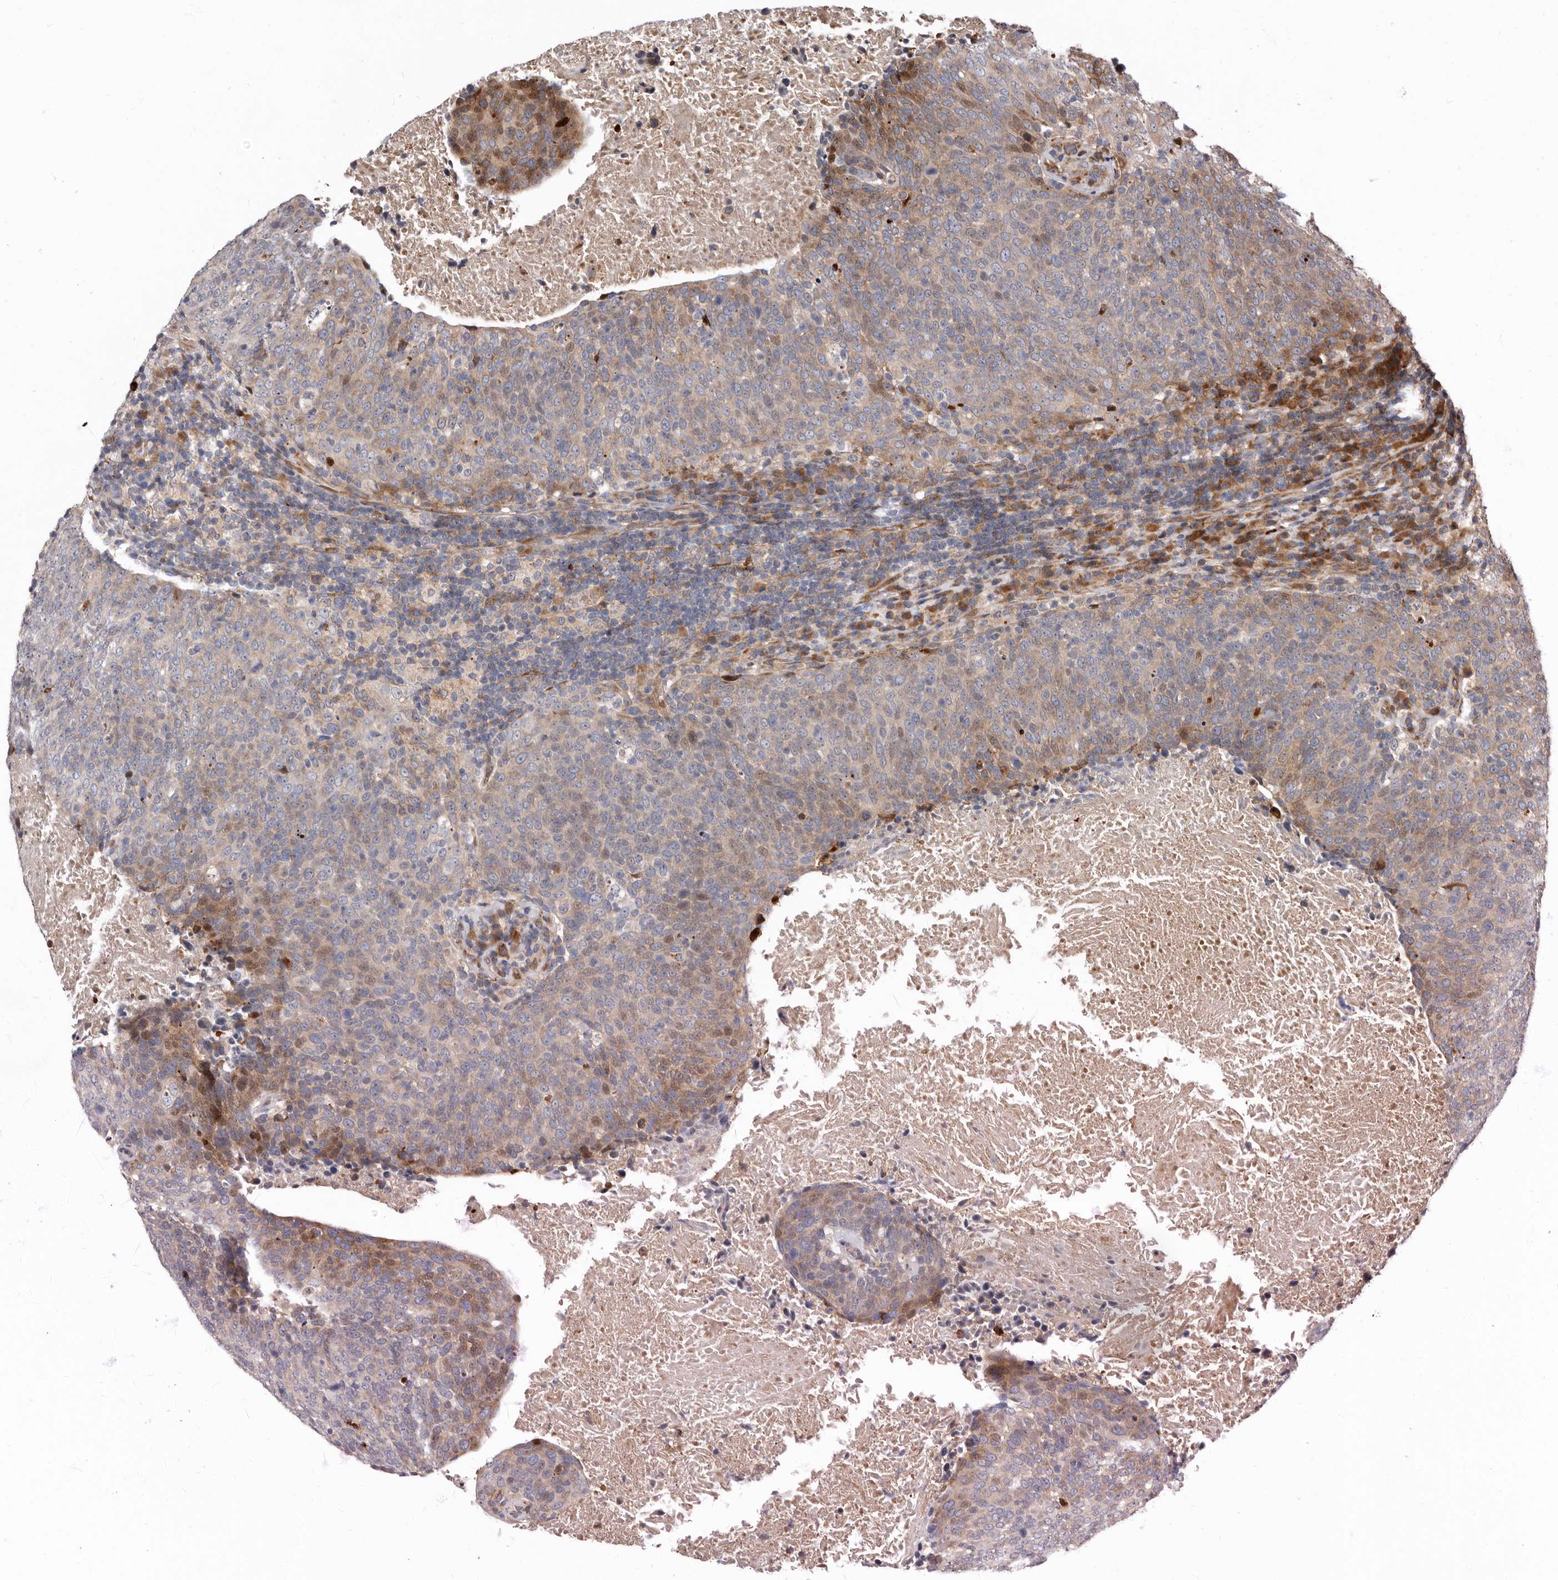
{"staining": {"intensity": "moderate", "quantity": "<25%", "location": "cytoplasmic/membranous"}, "tissue": "head and neck cancer", "cell_type": "Tumor cells", "image_type": "cancer", "snomed": [{"axis": "morphology", "description": "Squamous cell carcinoma, NOS"}, {"axis": "morphology", "description": "Squamous cell carcinoma, metastatic, NOS"}, {"axis": "topography", "description": "Lymph node"}, {"axis": "topography", "description": "Head-Neck"}], "caption": "The immunohistochemical stain labels moderate cytoplasmic/membranous positivity in tumor cells of head and neck cancer (metastatic squamous cell carcinoma) tissue. (IHC, brightfield microscopy, high magnification).", "gene": "WEE2", "patient": {"sex": "male", "age": 62}}